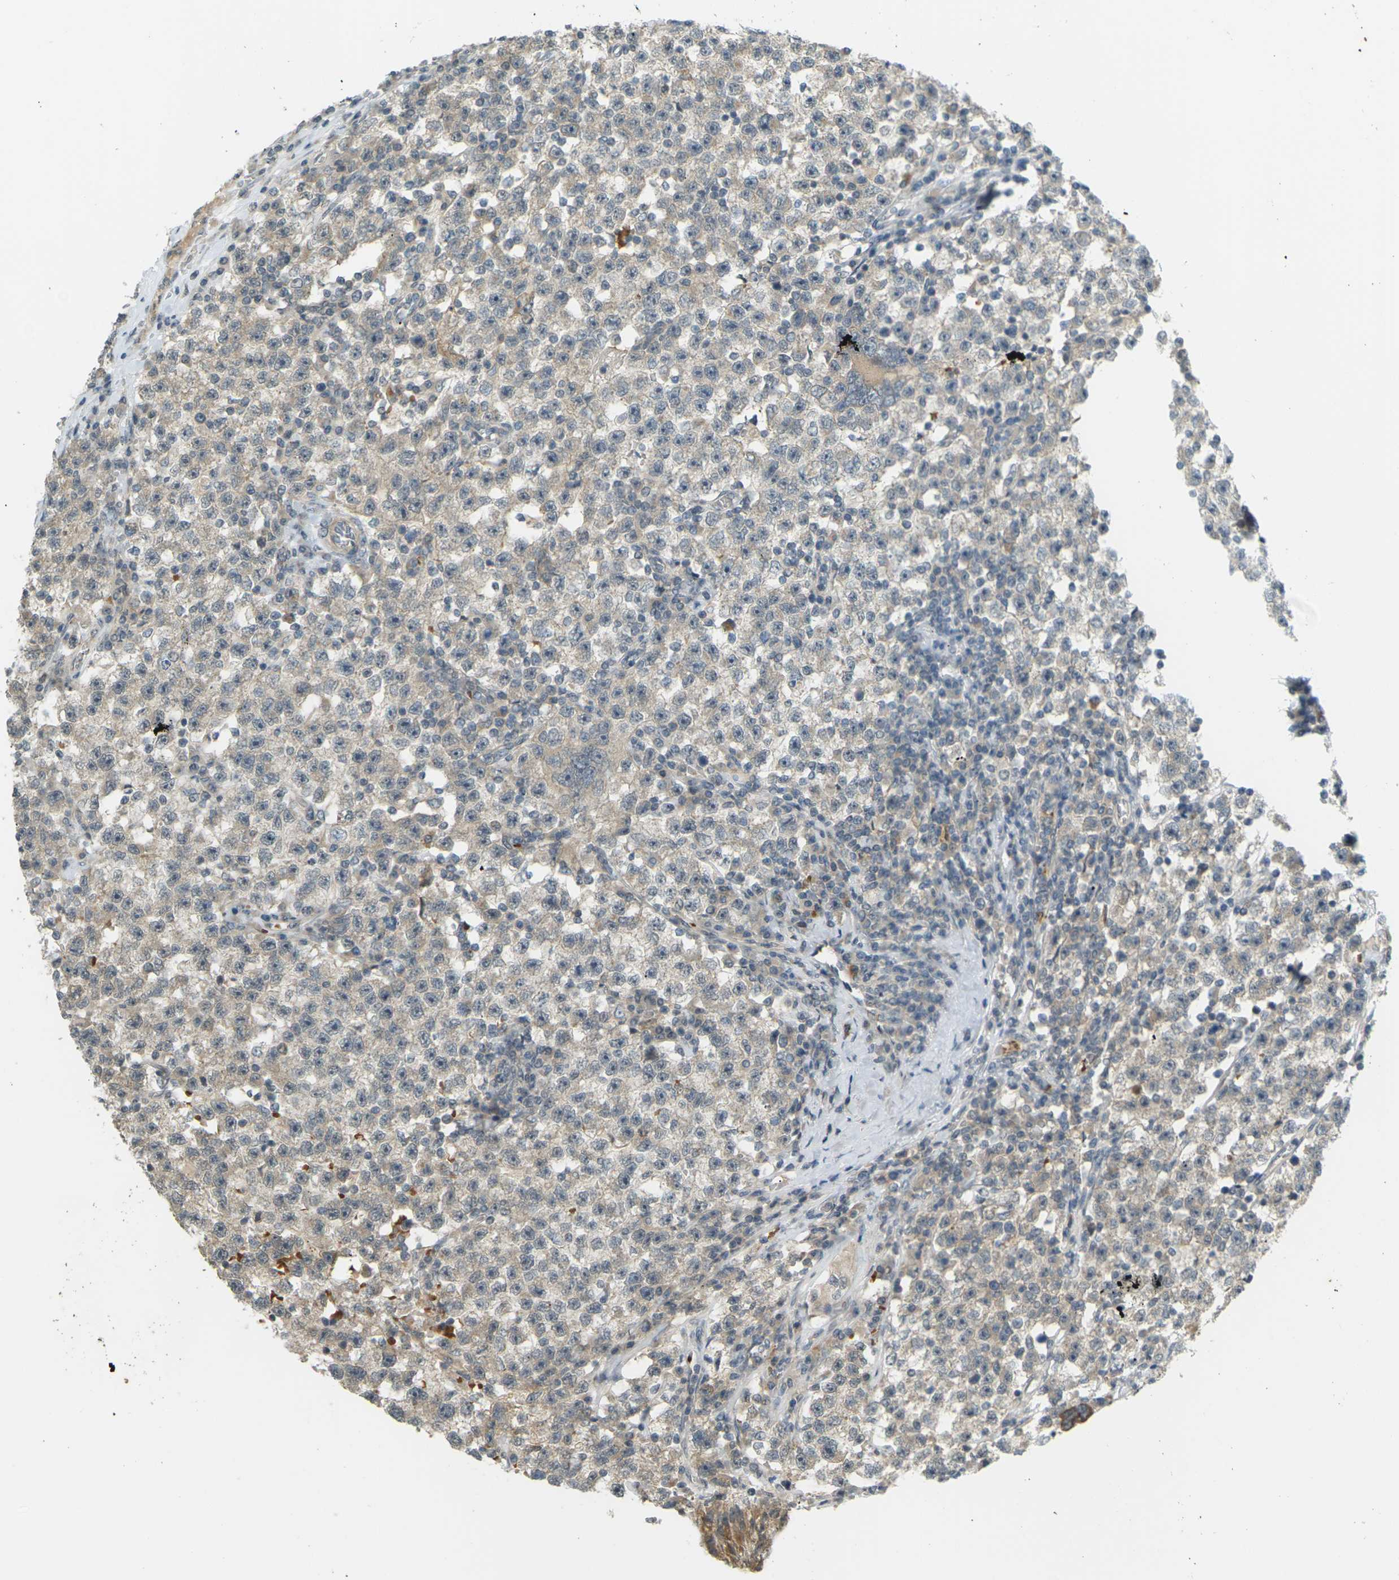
{"staining": {"intensity": "weak", "quantity": ">75%", "location": "cytoplasmic/membranous"}, "tissue": "testis cancer", "cell_type": "Tumor cells", "image_type": "cancer", "snomed": [{"axis": "morphology", "description": "Seminoma, NOS"}, {"axis": "topography", "description": "Testis"}], "caption": "An image of testis cancer stained for a protein displays weak cytoplasmic/membranous brown staining in tumor cells.", "gene": "SOCS6", "patient": {"sex": "male", "age": 22}}